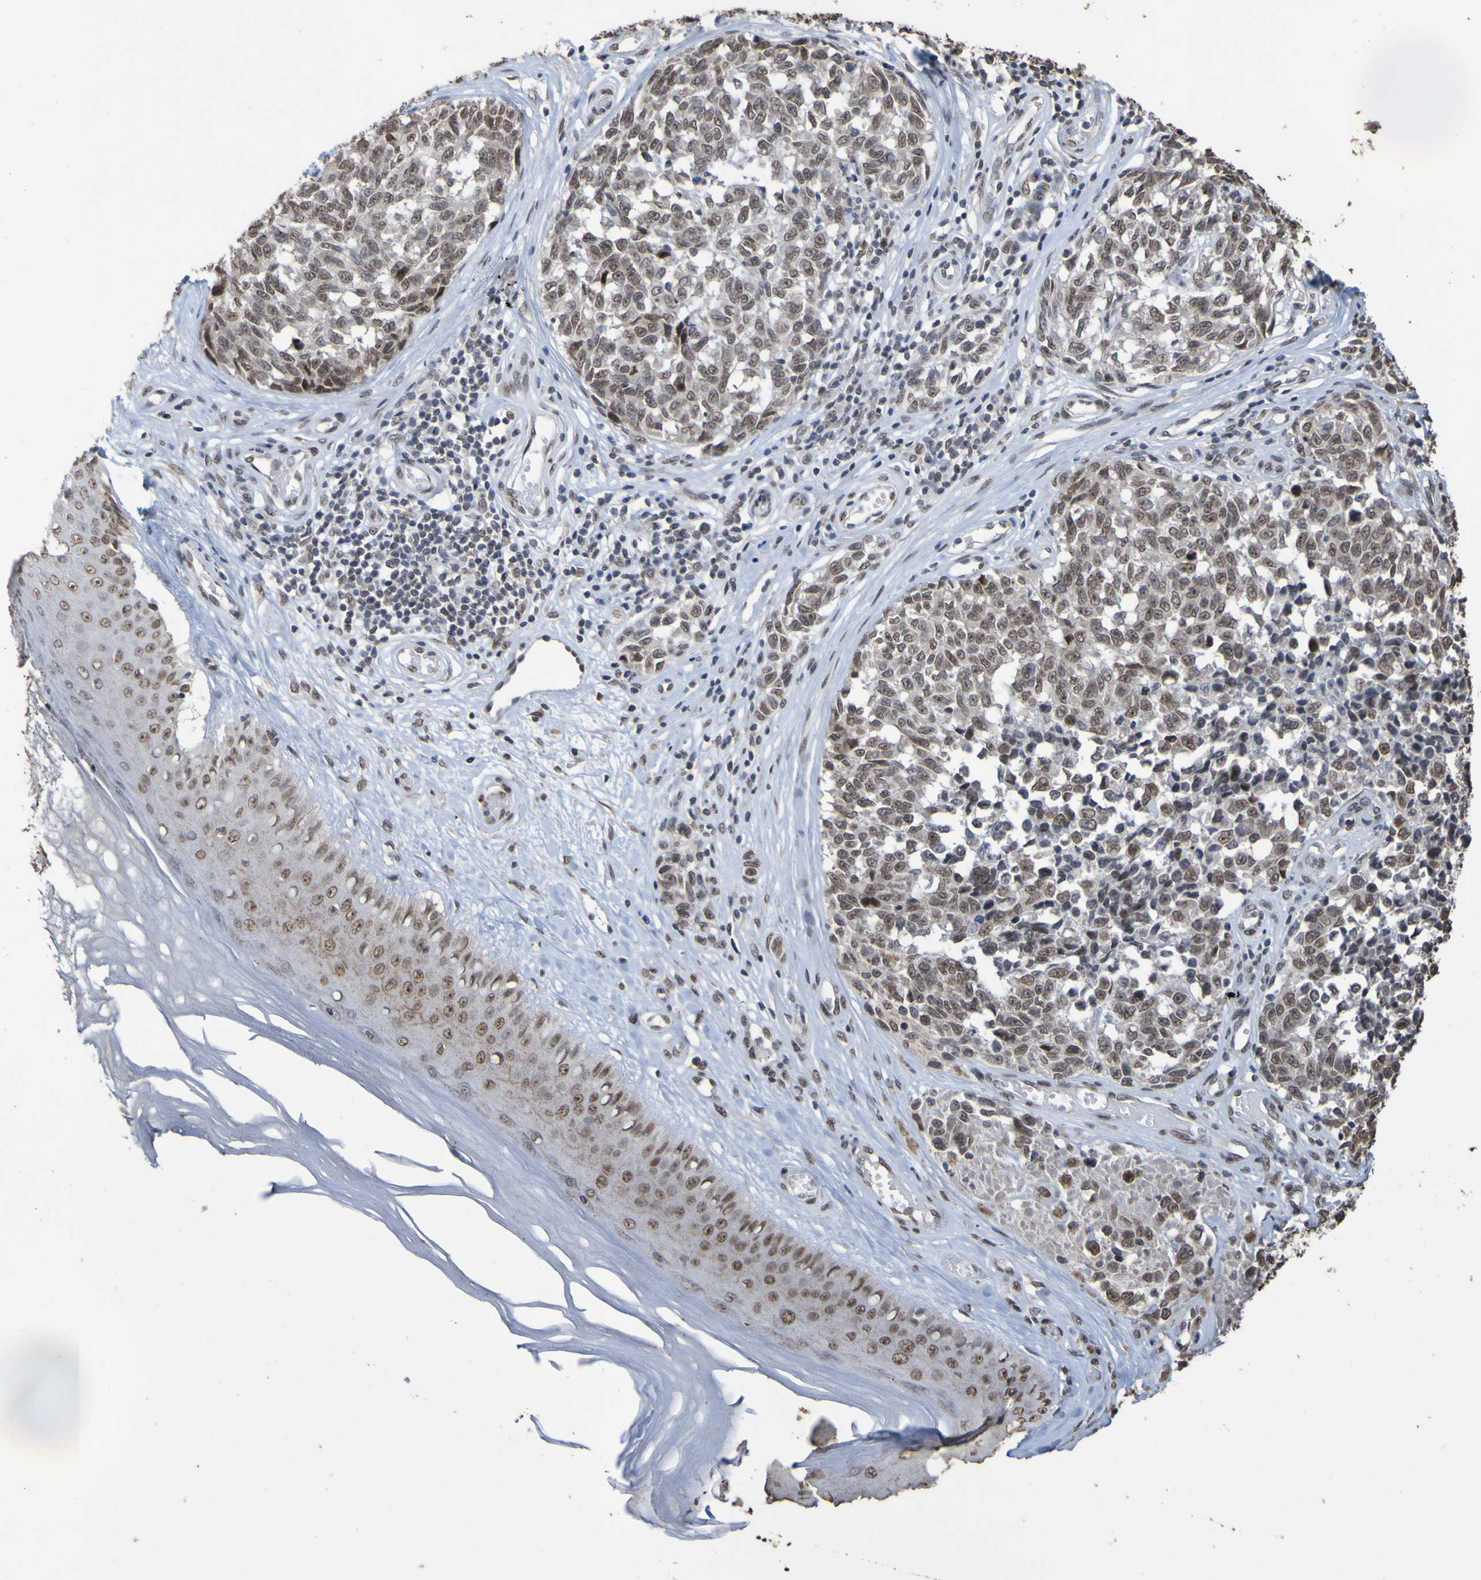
{"staining": {"intensity": "weak", "quantity": ">75%", "location": "nuclear"}, "tissue": "melanoma", "cell_type": "Tumor cells", "image_type": "cancer", "snomed": [{"axis": "morphology", "description": "Malignant melanoma, NOS"}, {"axis": "topography", "description": "Skin"}], "caption": "A high-resolution histopathology image shows immunohistochemistry staining of malignant melanoma, which reveals weak nuclear staining in about >75% of tumor cells.", "gene": "ALKBH2", "patient": {"sex": "female", "age": 64}}